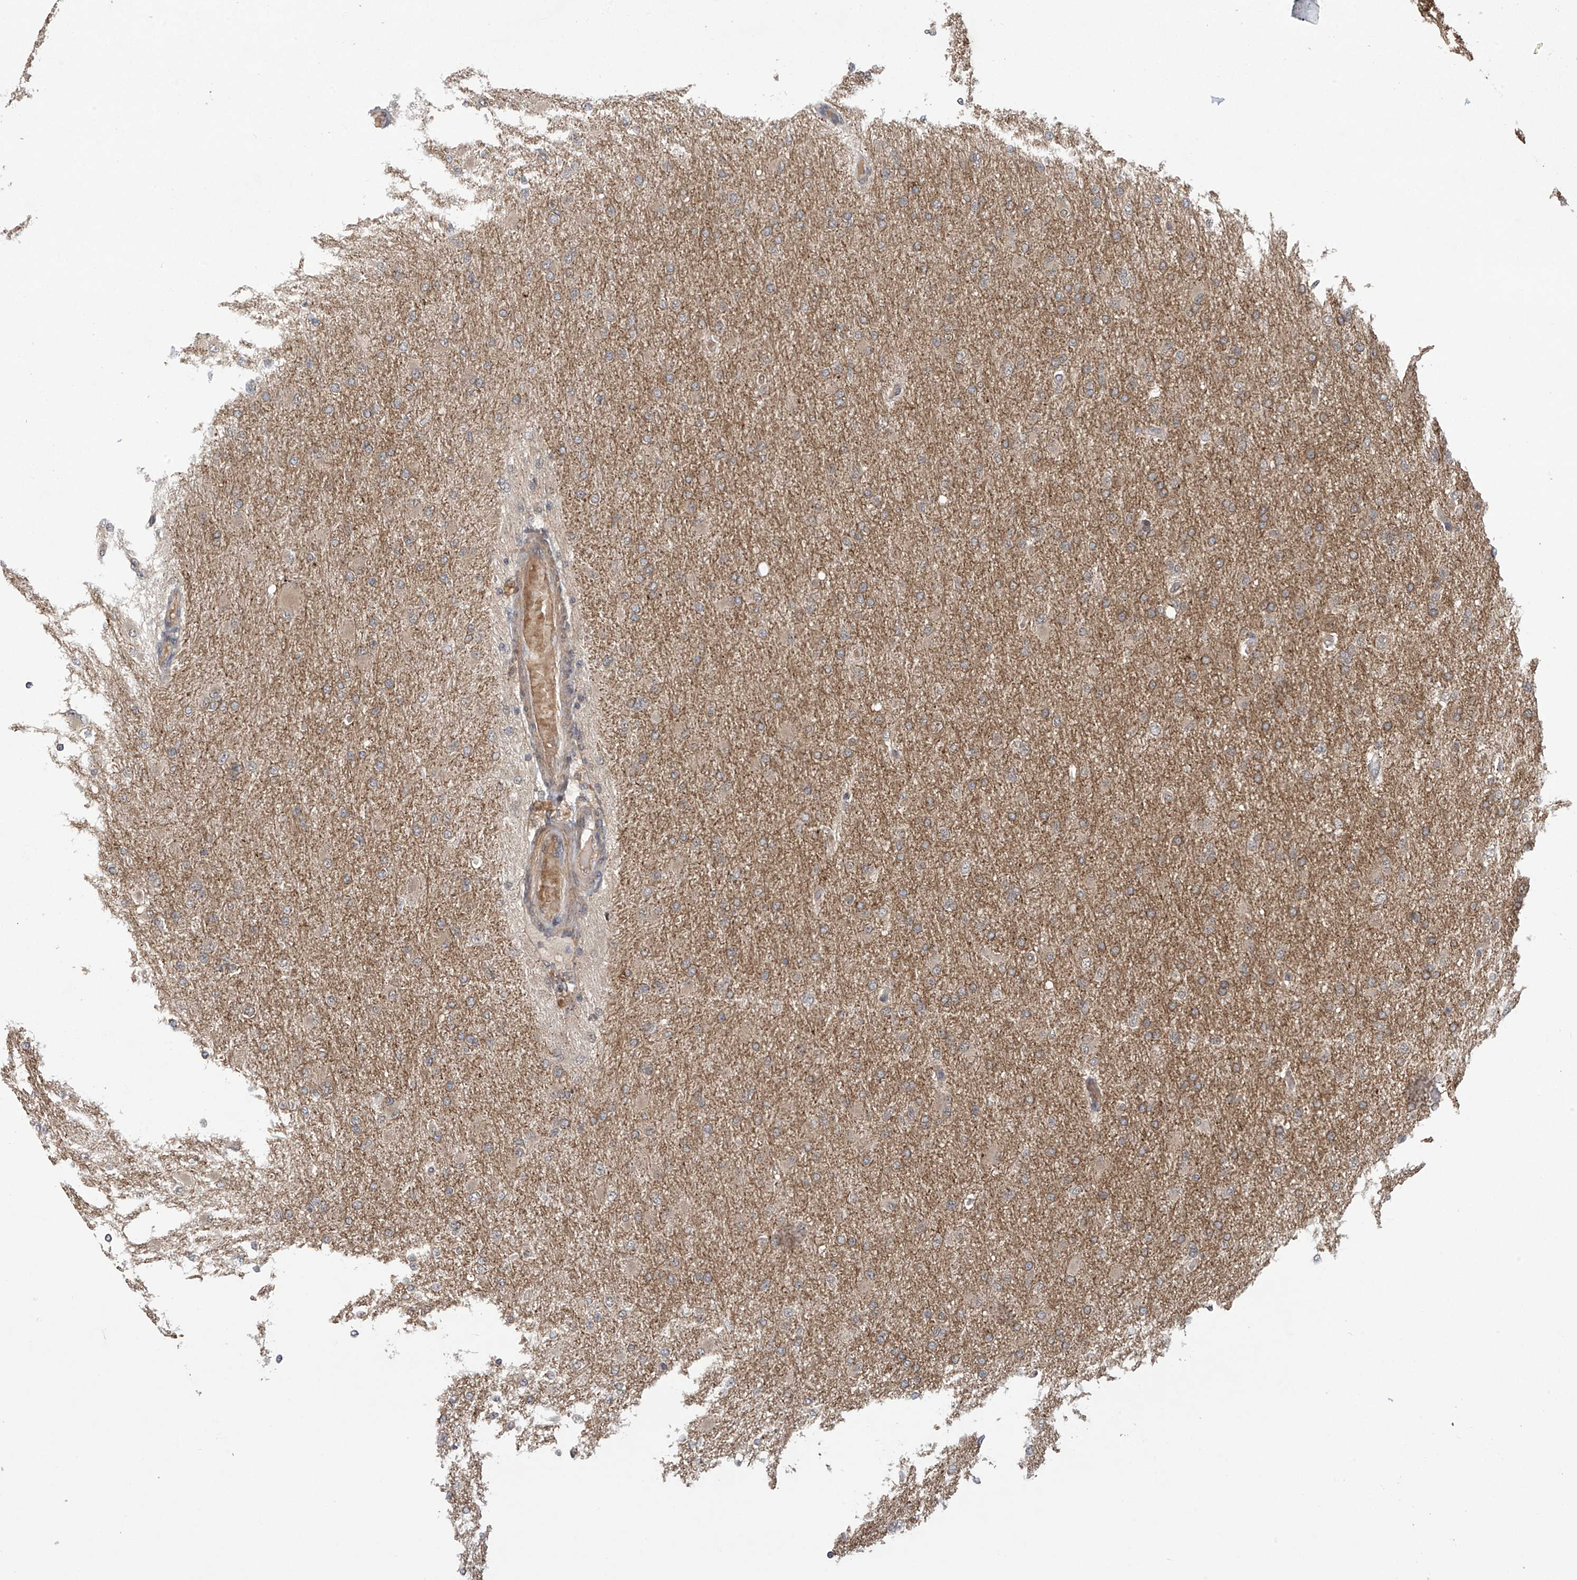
{"staining": {"intensity": "moderate", "quantity": ">75%", "location": "cytoplasmic/membranous"}, "tissue": "glioma", "cell_type": "Tumor cells", "image_type": "cancer", "snomed": [{"axis": "morphology", "description": "Glioma, malignant, High grade"}, {"axis": "topography", "description": "Cerebral cortex"}], "caption": "Brown immunohistochemical staining in glioma exhibits moderate cytoplasmic/membranous expression in about >75% of tumor cells.", "gene": "ABHD13", "patient": {"sex": "female", "age": 36}}